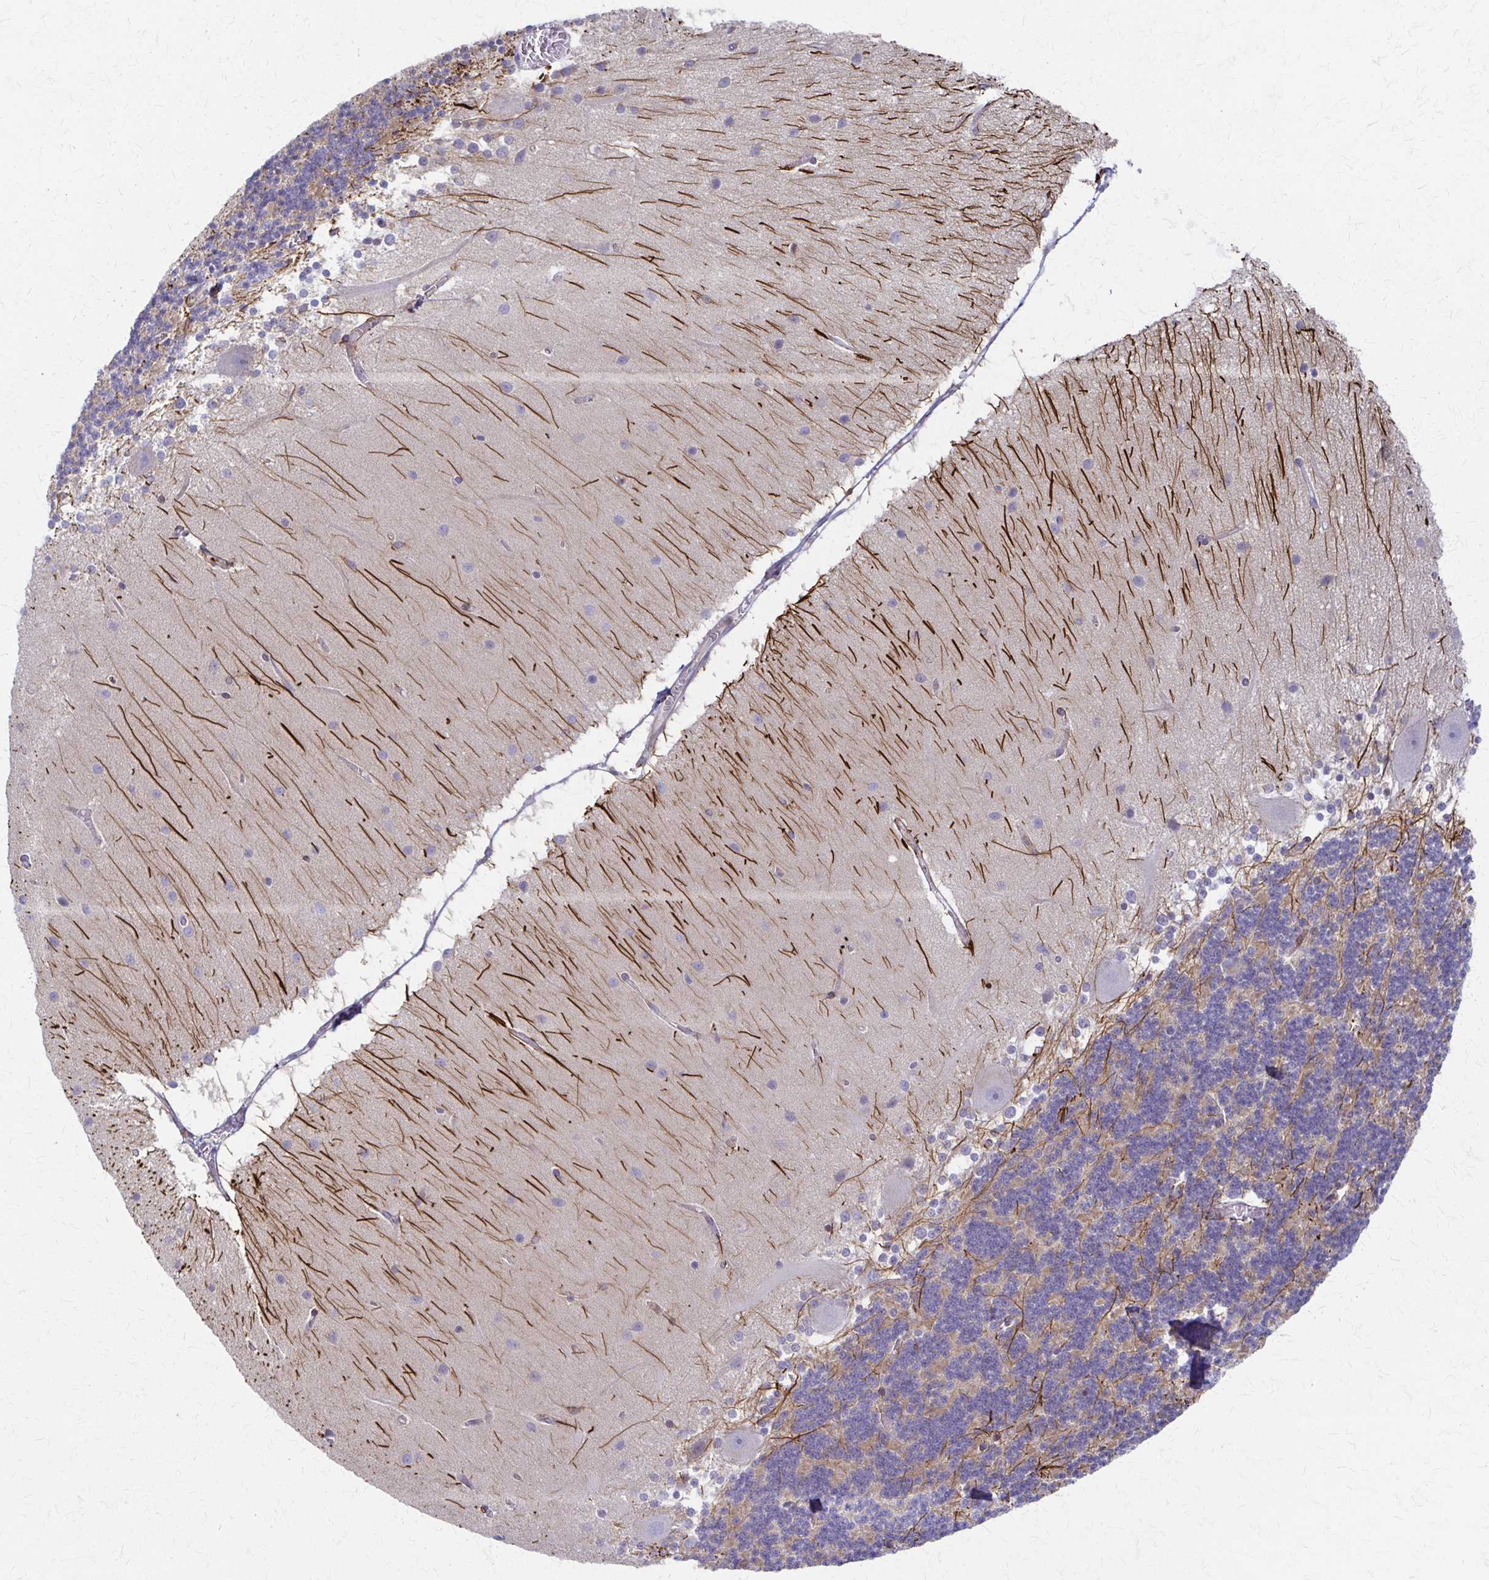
{"staining": {"intensity": "negative", "quantity": "none", "location": "none"}, "tissue": "cerebellum", "cell_type": "Cells in granular layer", "image_type": "normal", "snomed": [{"axis": "morphology", "description": "Normal tissue, NOS"}, {"axis": "topography", "description": "Cerebellum"}], "caption": "Cerebellum was stained to show a protein in brown. There is no significant expression in cells in granular layer. (Stains: DAB immunohistochemistry (IHC) with hematoxylin counter stain, Microscopy: brightfield microscopy at high magnification).", "gene": "ARHGAP35", "patient": {"sex": "female", "age": 54}}